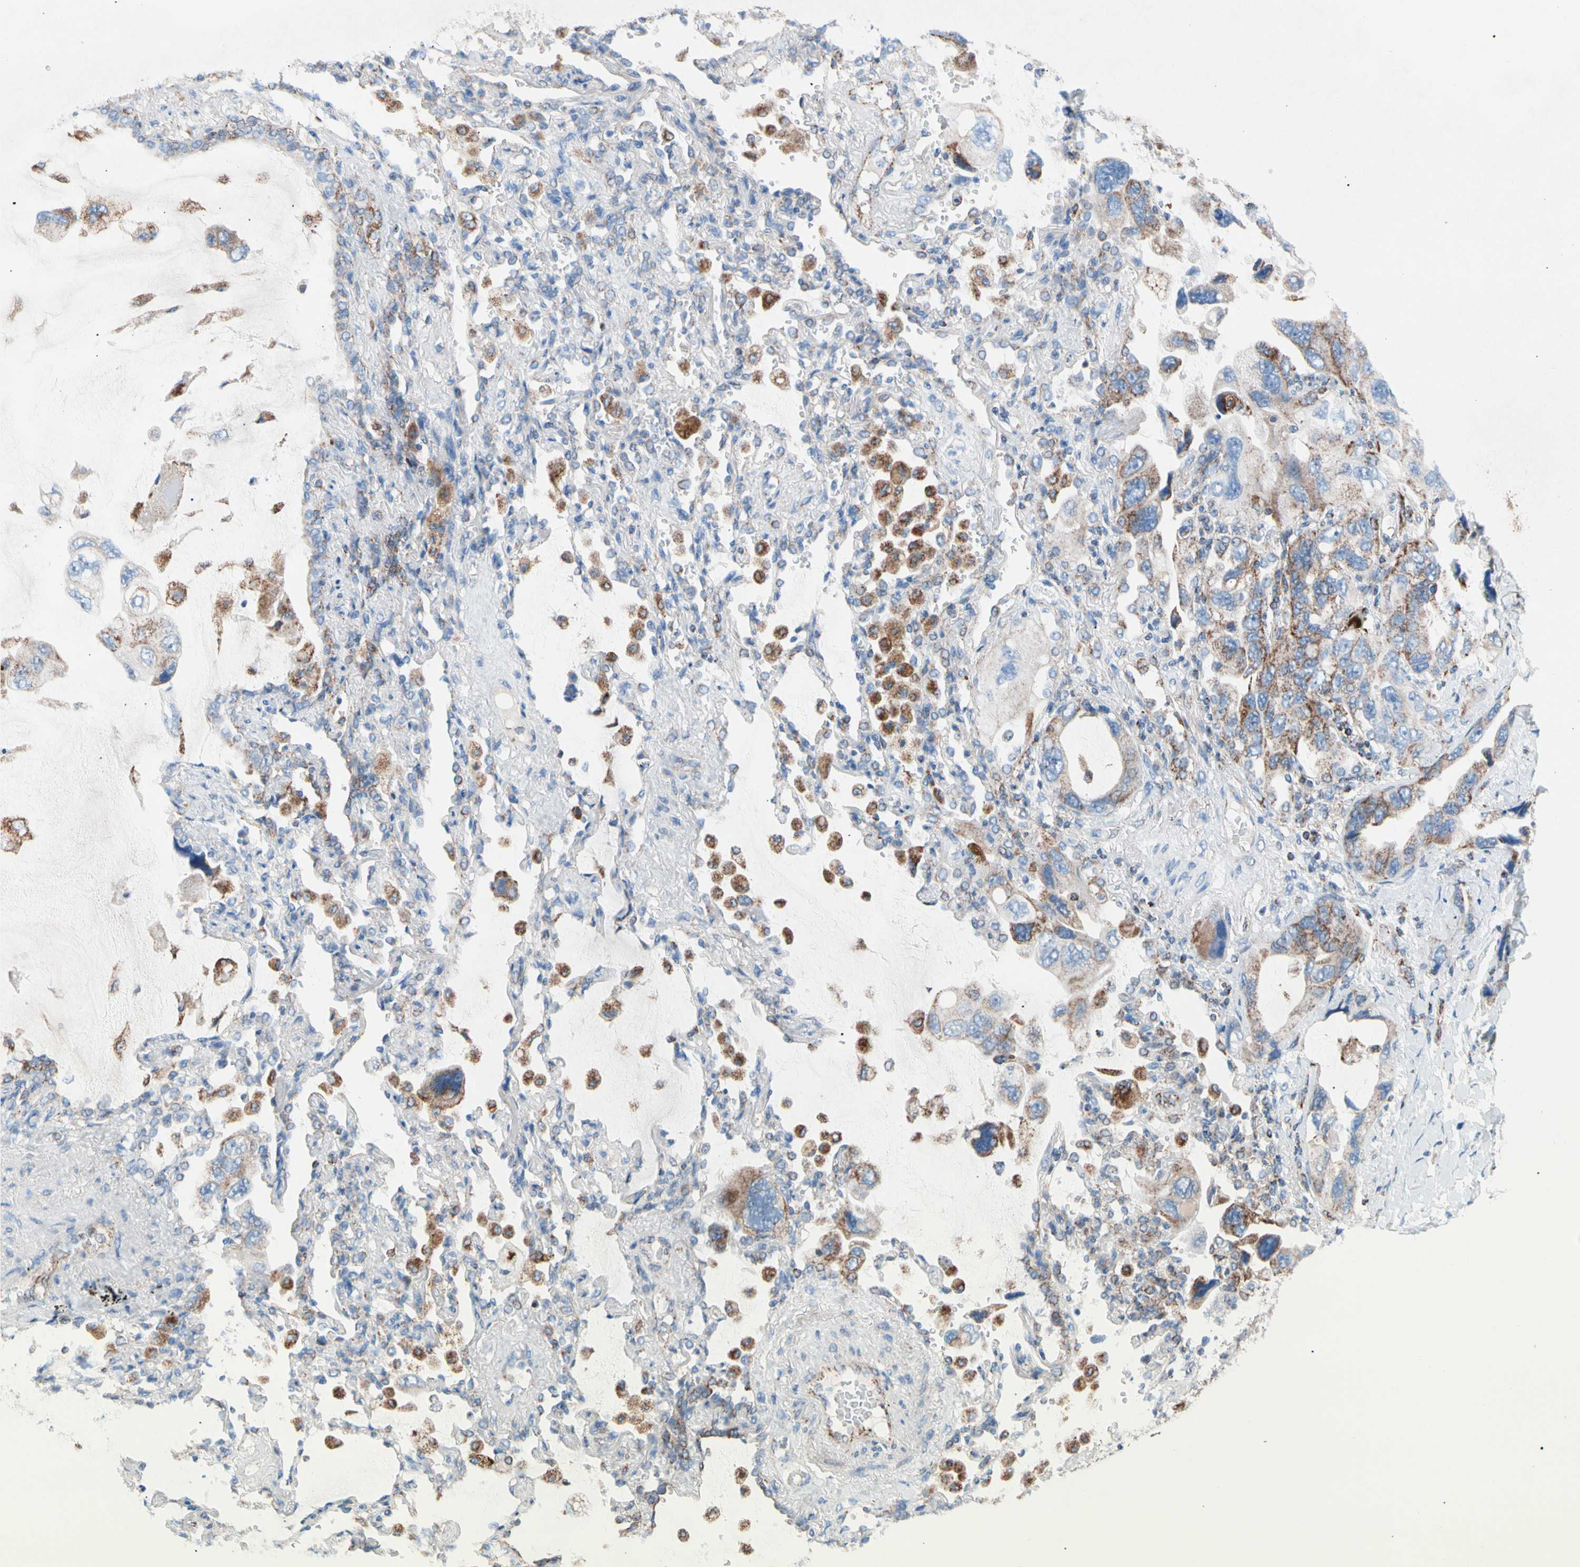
{"staining": {"intensity": "moderate", "quantity": "25%-75%", "location": "cytoplasmic/membranous"}, "tissue": "lung cancer", "cell_type": "Tumor cells", "image_type": "cancer", "snomed": [{"axis": "morphology", "description": "Squamous cell carcinoma, NOS"}, {"axis": "topography", "description": "Lung"}], "caption": "A high-resolution histopathology image shows IHC staining of squamous cell carcinoma (lung), which demonstrates moderate cytoplasmic/membranous staining in approximately 25%-75% of tumor cells.", "gene": "HK1", "patient": {"sex": "female", "age": 73}}